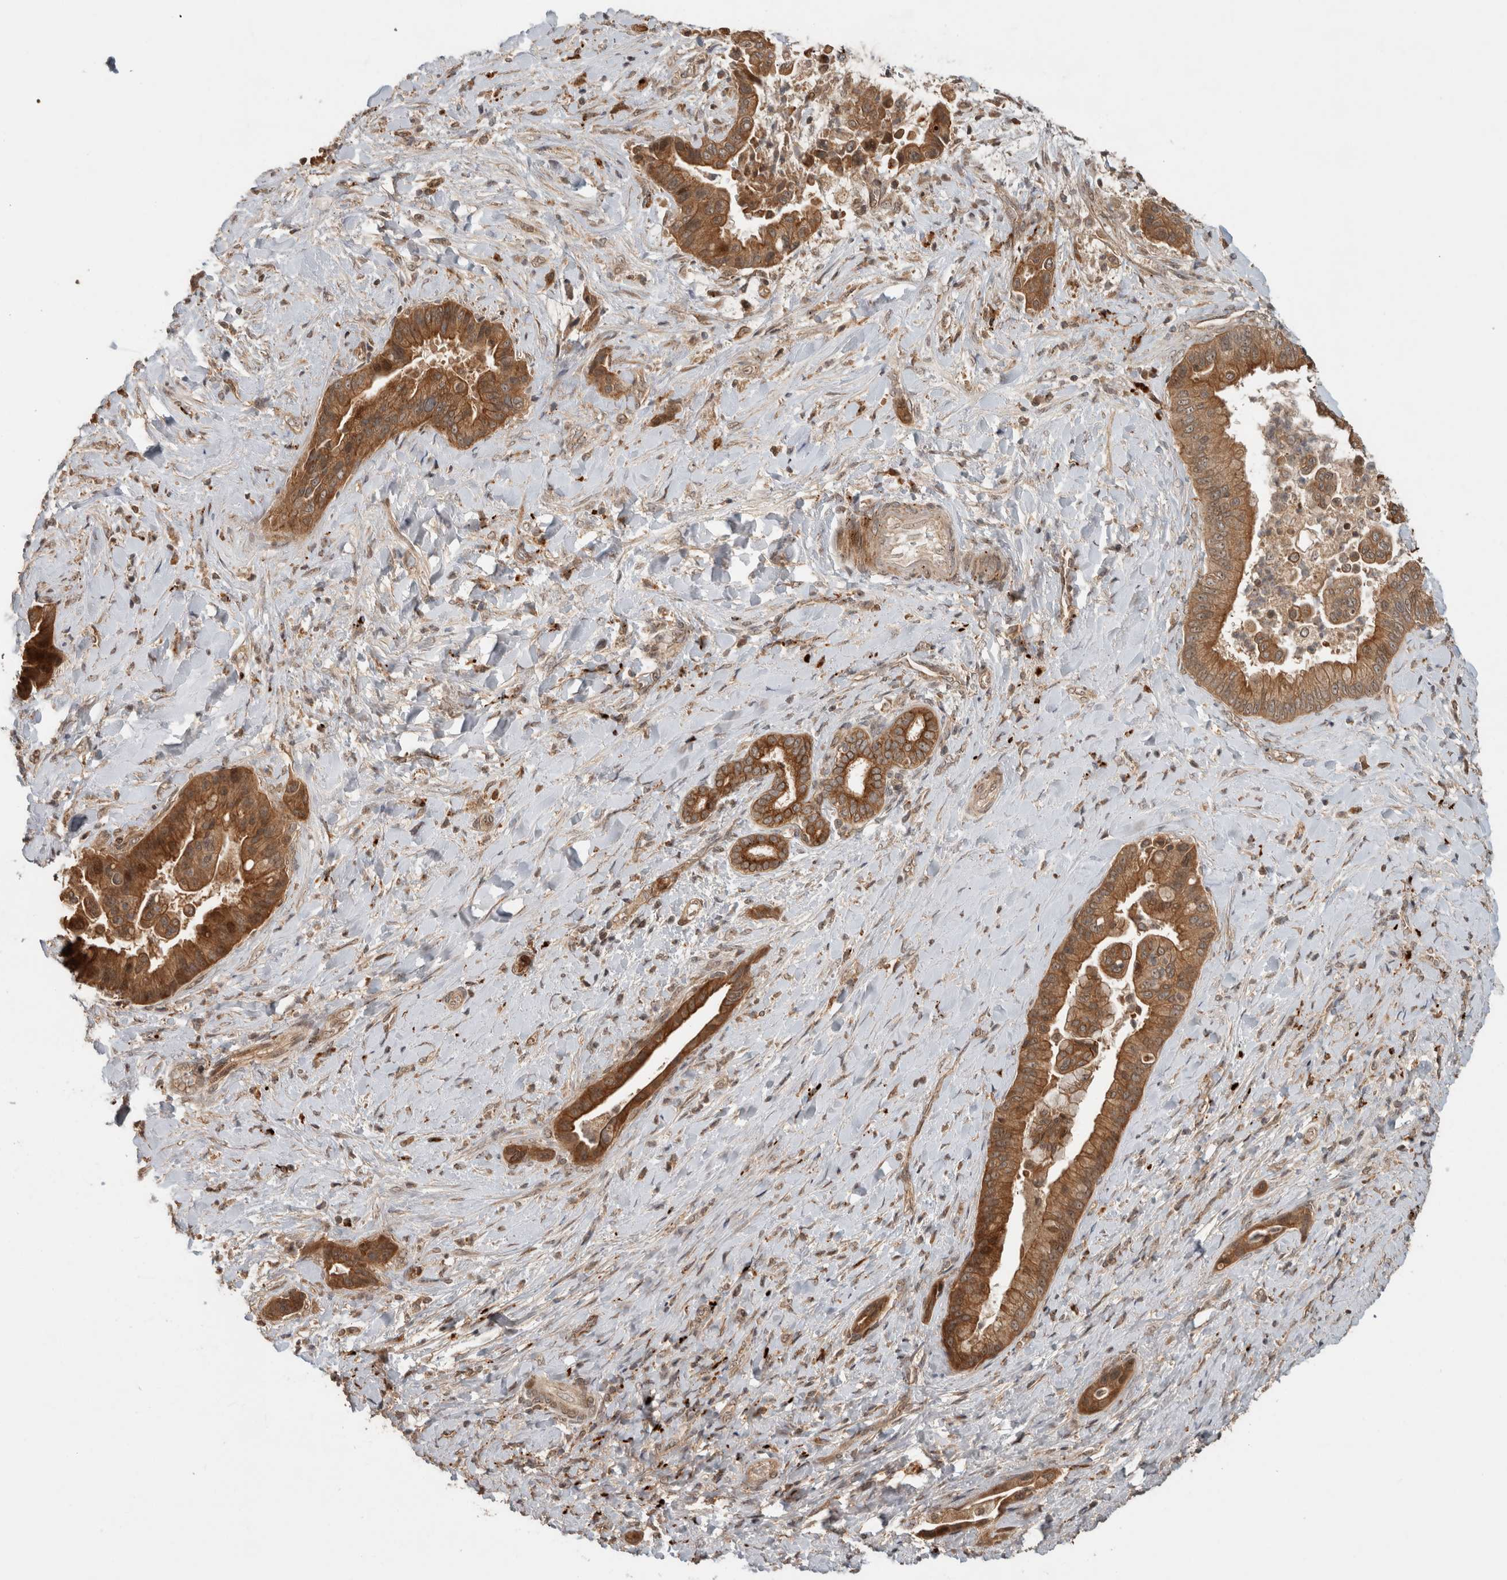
{"staining": {"intensity": "moderate", "quantity": ">75%", "location": "cytoplasmic/membranous"}, "tissue": "liver cancer", "cell_type": "Tumor cells", "image_type": "cancer", "snomed": [{"axis": "morphology", "description": "Cholangiocarcinoma"}, {"axis": "topography", "description": "Liver"}], "caption": "This is an image of immunohistochemistry (IHC) staining of cholangiocarcinoma (liver), which shows moderate staining in the cytoplasmic/membranous of tumor cells.", "gene": "PITPNC1", "patient": {"sex": "female", "age": 54}}